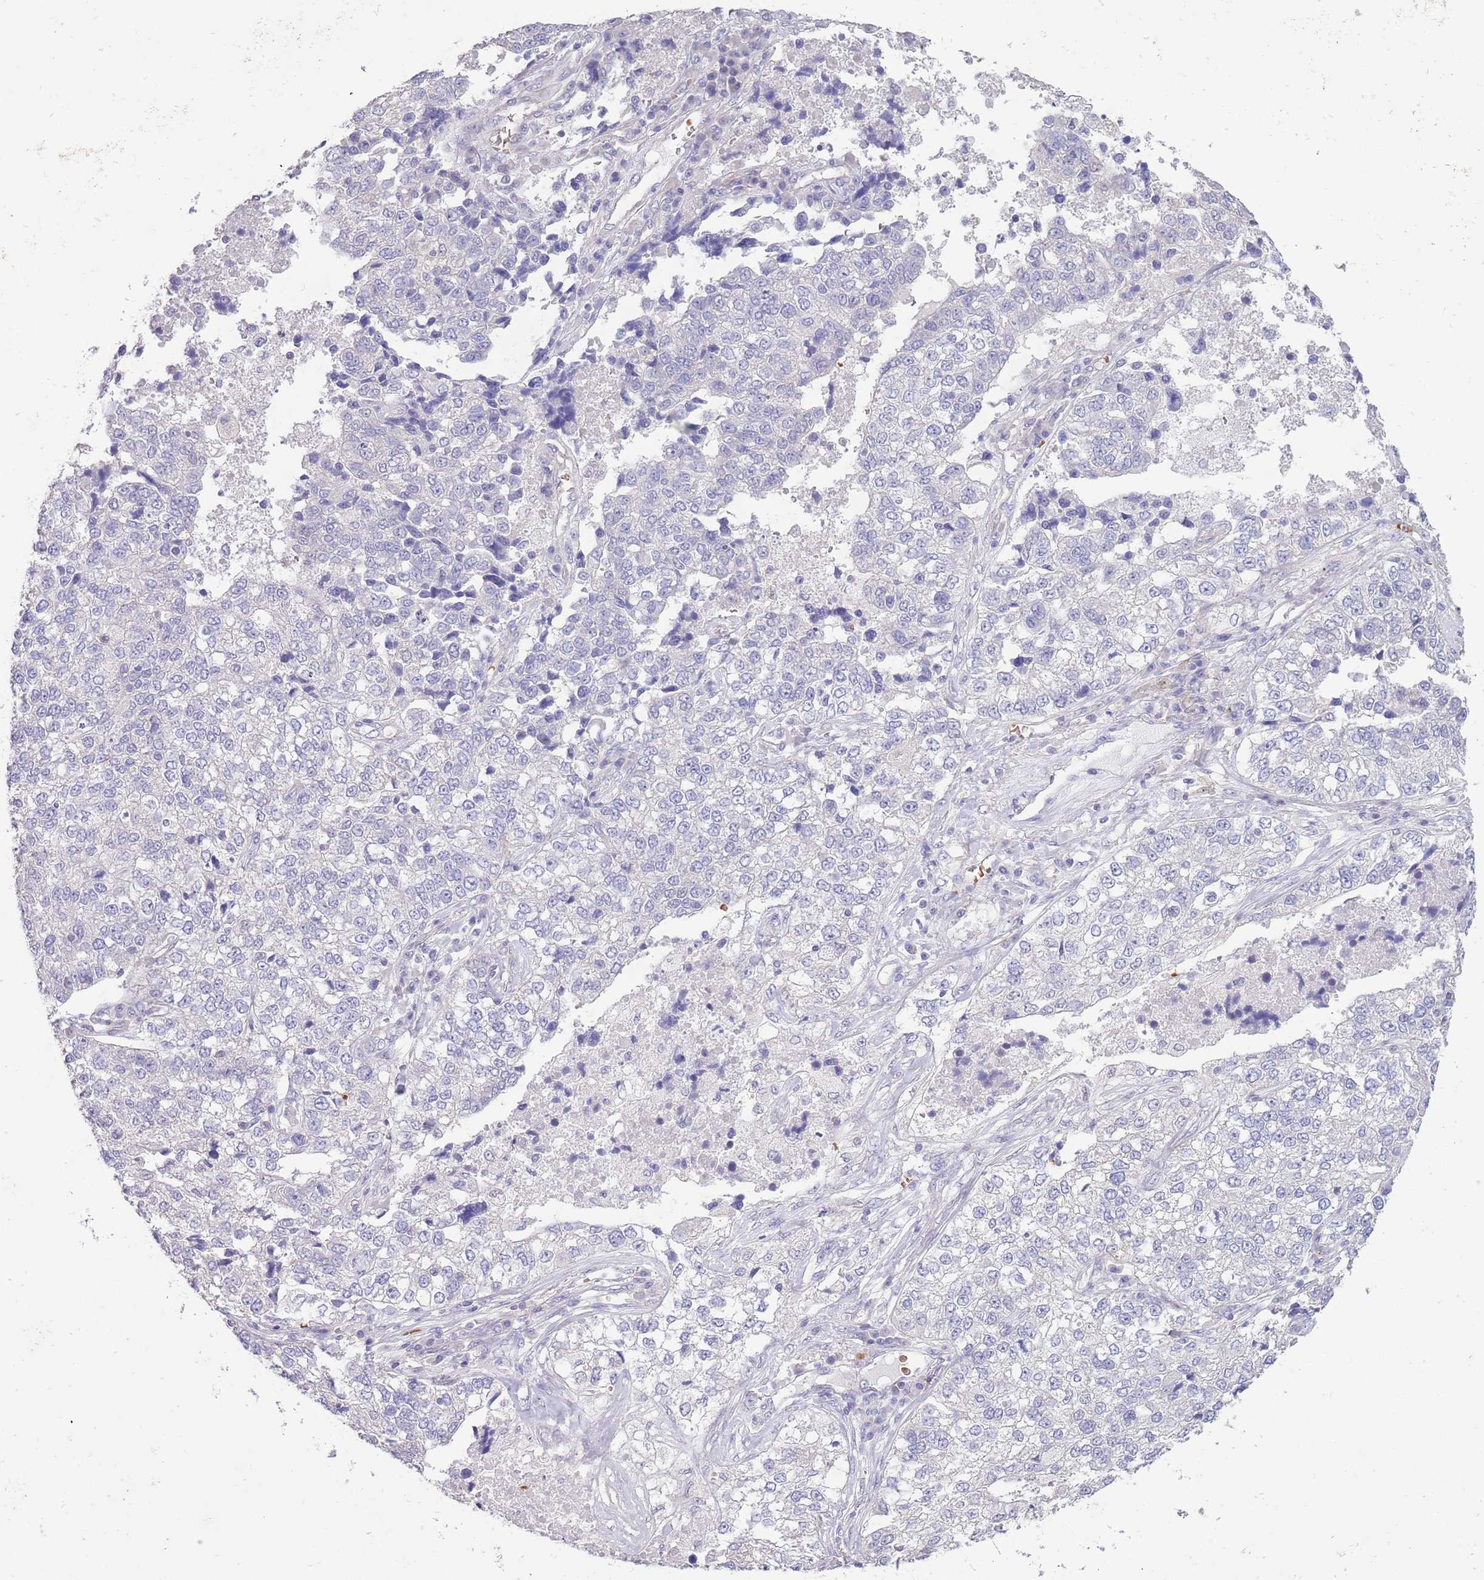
{"staining": {"intensity": "negative", "quantity": "none", "location": "none"}, "tissue": "lung cancer", "cell_type": "Tumor cells", "image_type": "cancer", "snomed": [{"axis": "morphology", "description": "Adenocarcinoma, NOS"}, {"axis": "topography", "description": "Lung"}], "caption": "Immunohistochemical staining of human lung cancer shows no significant positivity in tumor cells. (DAB immunohistochemistry (IHC) visualized using brightfield microscopy, high magnification).", "gene": "ZNF14", "patient": {"sex": "male", "age": 49}}